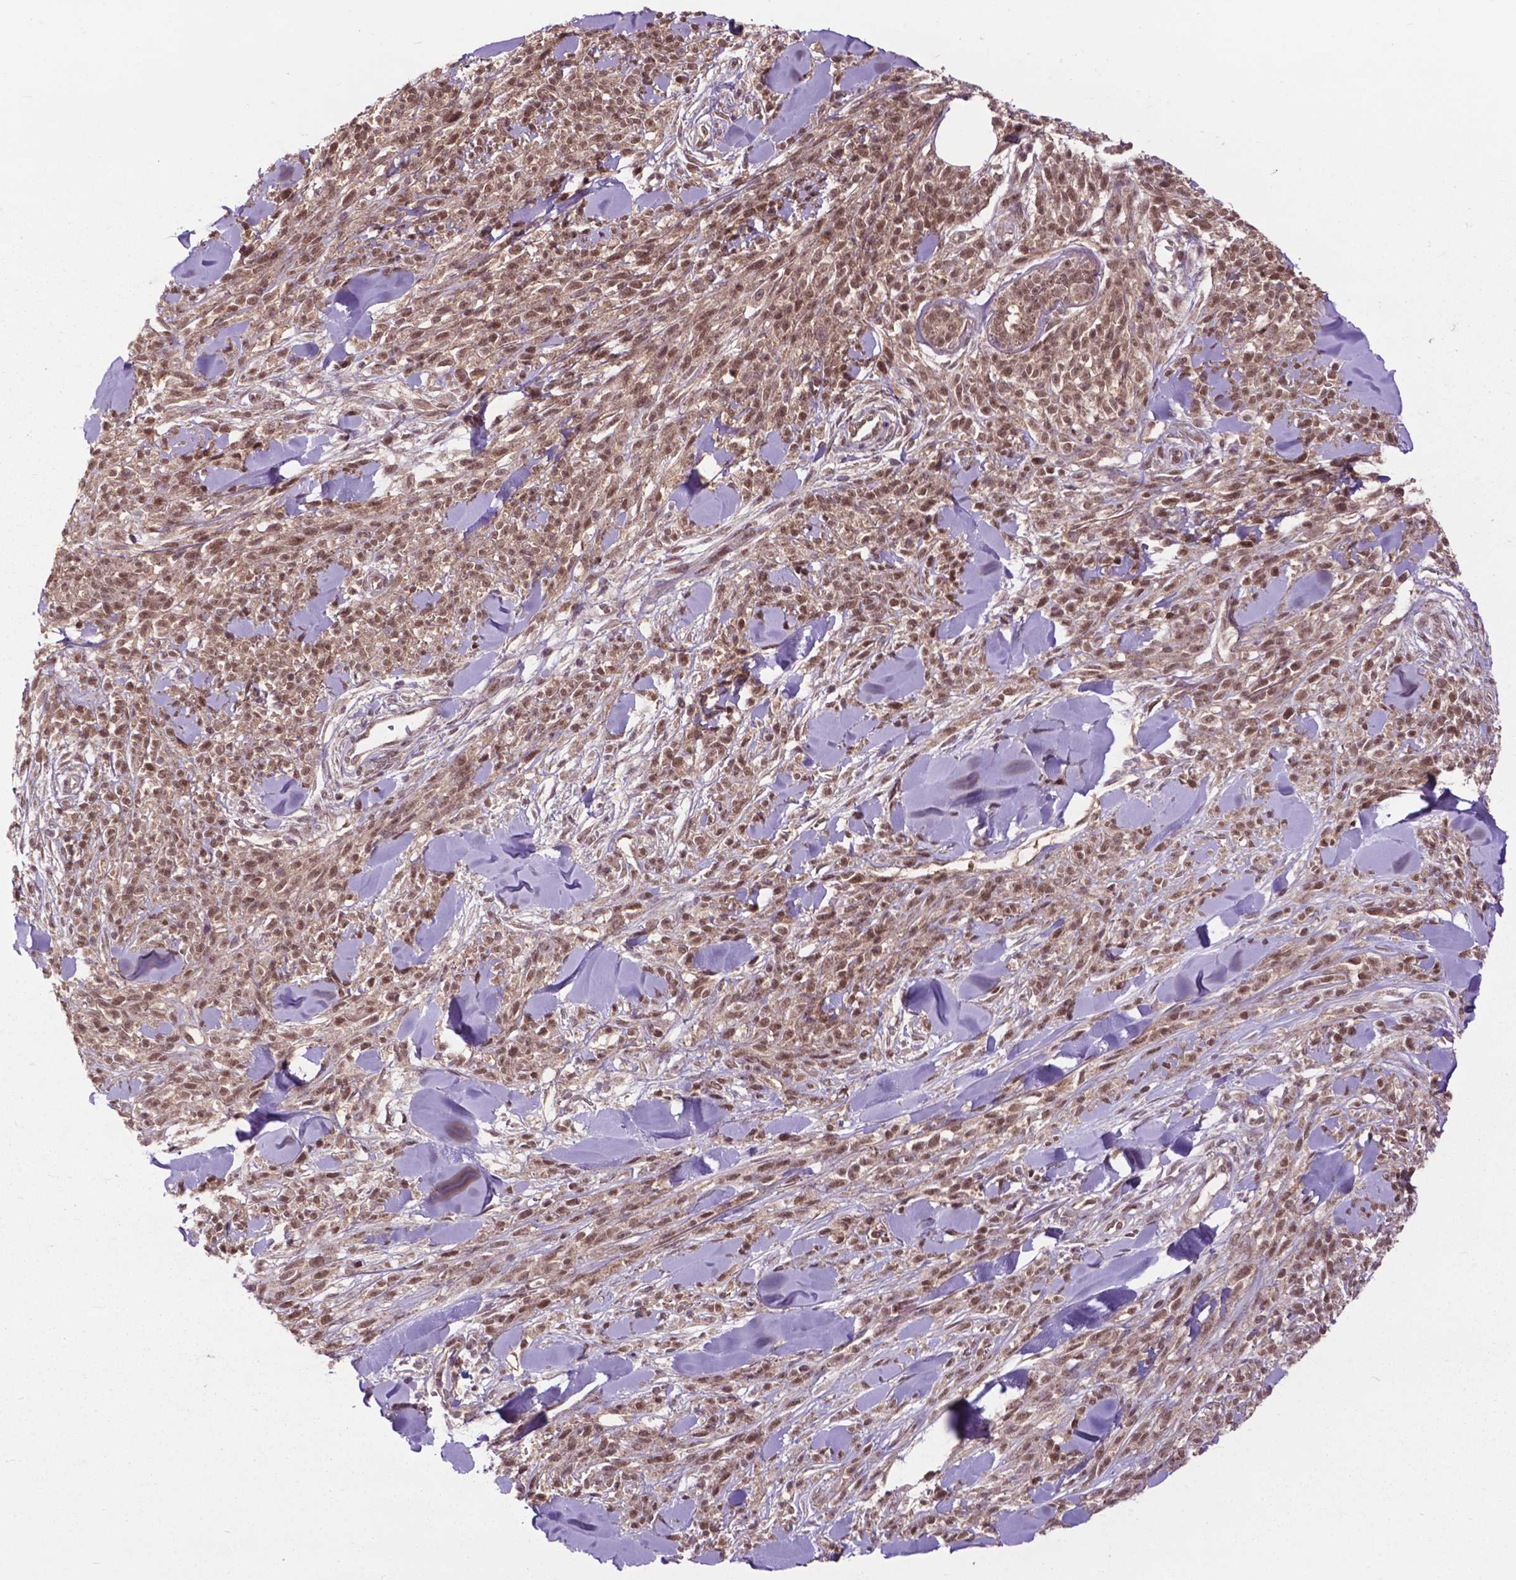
{"staining": {"intensity": "moderate", "quantity": ">75%", "location": "nuclear"}, "tissue": "melanoma", "cell_type": "Tumor cells", "image_type": "cancer", "snomed": [{"axis": "morphology", "description": "Malignant melanoma, NOS"}, {"axis": "topography", "description": "Skin"}, {"axis": "topography", "description": "Skin of trunk"}], "caption": "Malignant melanoma stained with a protein marker reveals moderate staining in tumor cells.", "gene": "FAF1", "patient": {"sex": "male", "age": 74}}